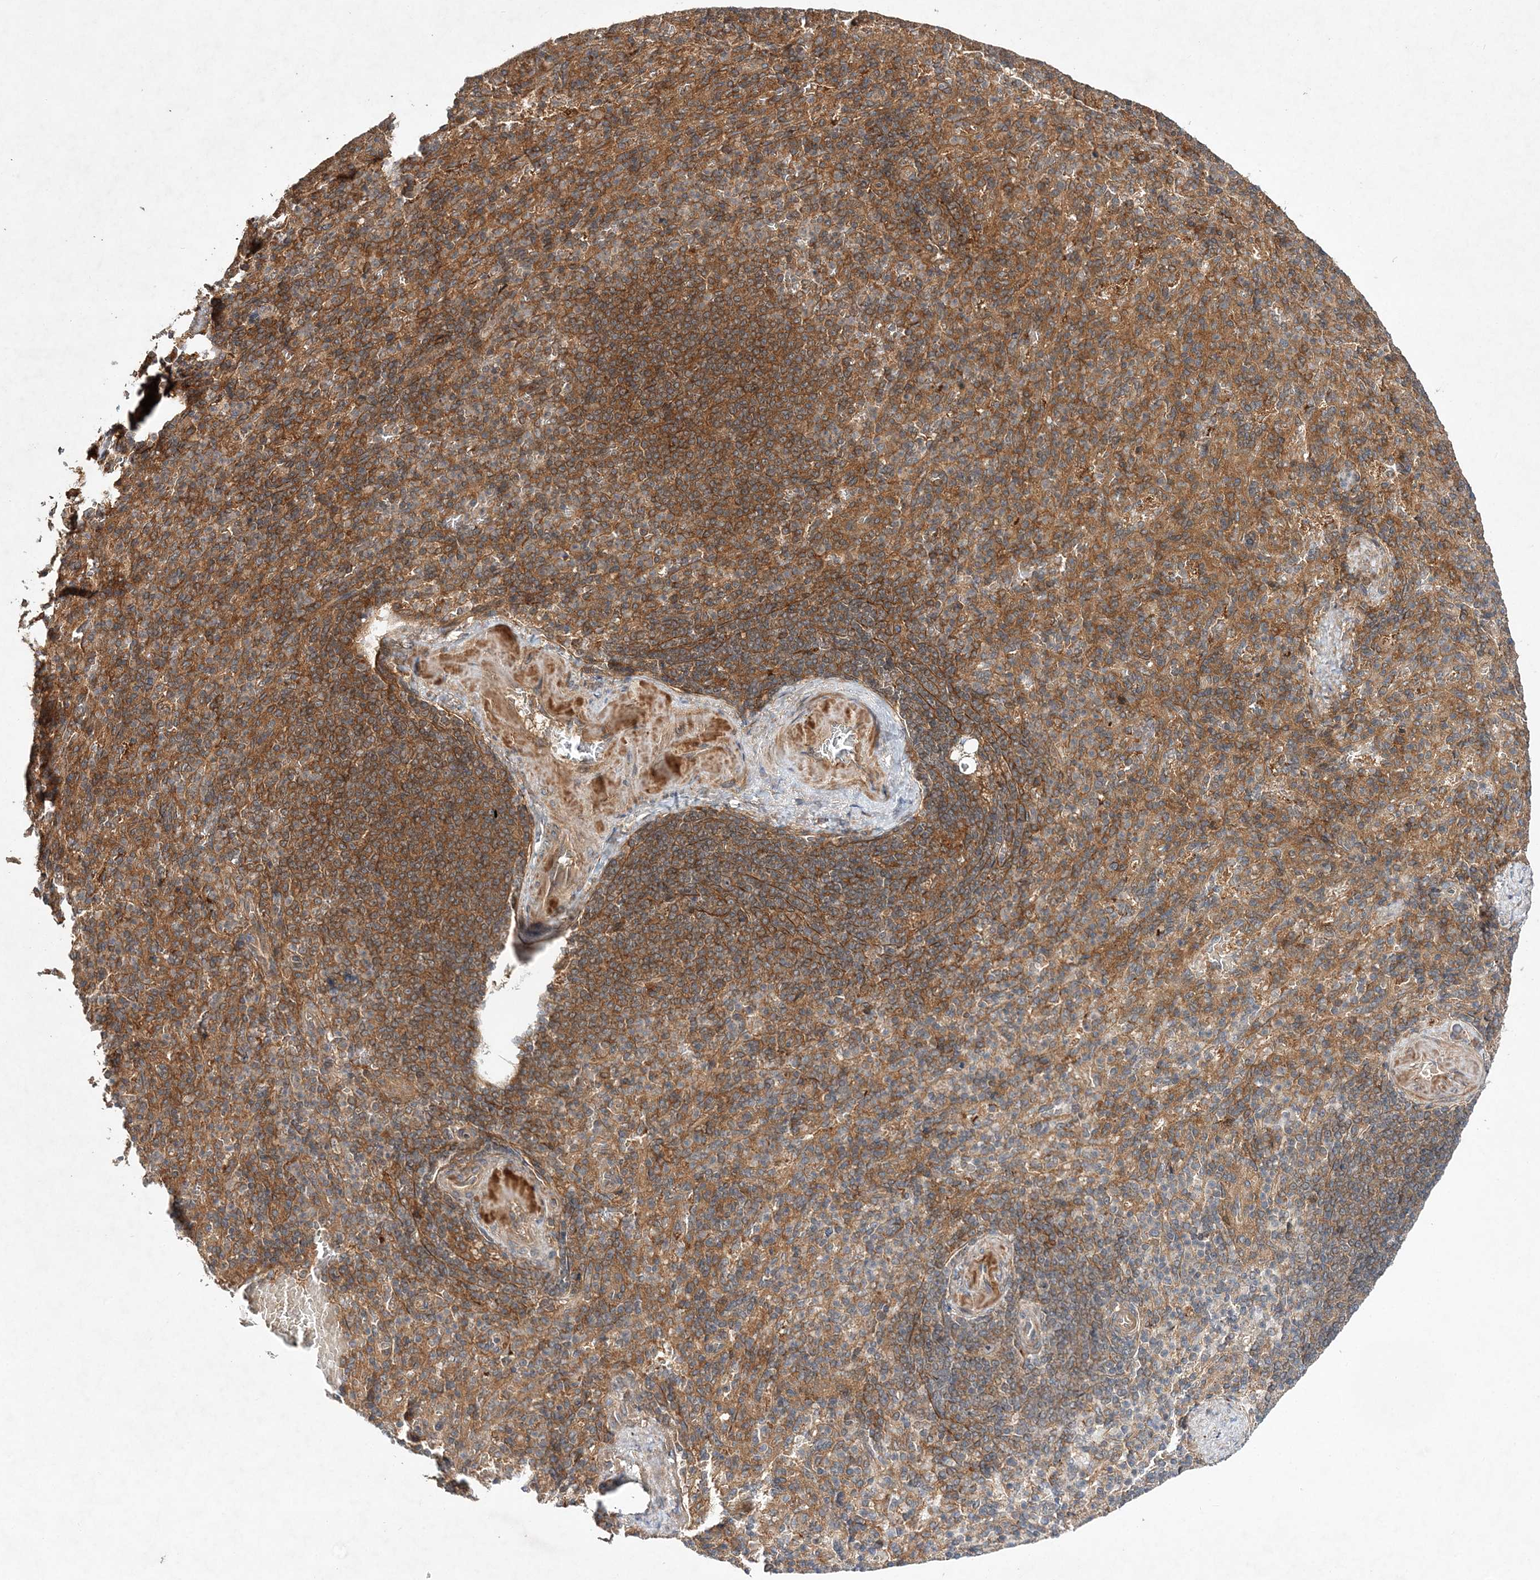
{"staining": {"intensity": "moderate", "quantity": "25%-75%", "location": "cytoplasmic/membranous"}, "tissue": "spleen", "cell_type": "Cells in red pulp", "image_type": "normal", "snomed": [{"axis": "morphology", "description": "Normal tissue, NOS"}, {"axis": "topography", "description": "Spleen"}], "caption": "Immunohistochemistry image of unremarkable human spleen stained for a protein (brown), which displays medium levels of moderate cytoplasmic/membranous positivity in approximately 25%-75% of cells in red pulp.", "gene": "TMEM9B", "patient": {"sex": "female", "age": 74}}